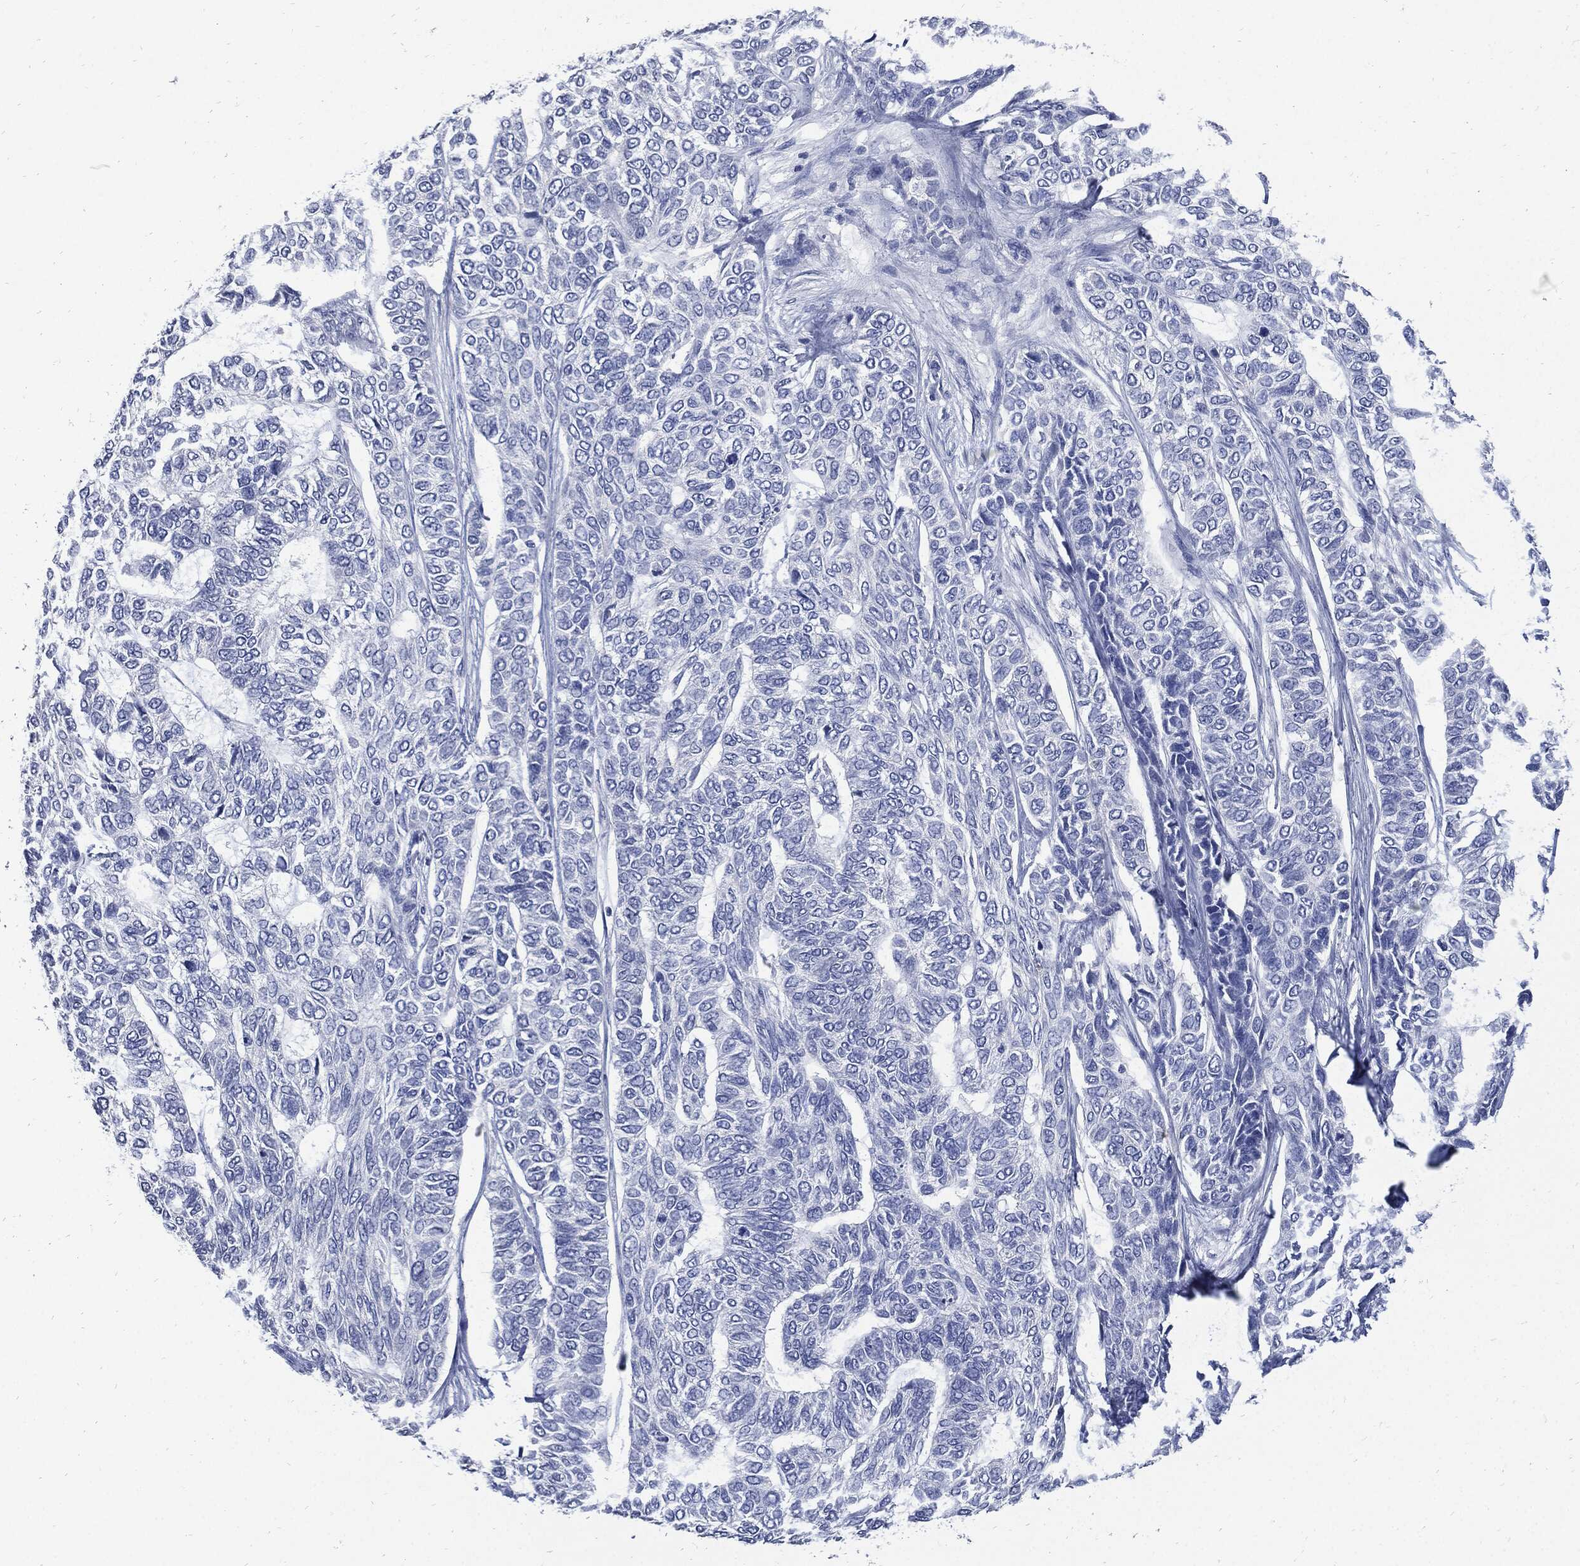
{"staining": {"intensity": "negative", "quantity": "none", "location": "none"}, "tissue": "skin cancer", "cell_type": "Tumor cells", "image_type": "cancer", "snomed": [{"axis": "morphology", "description": "Basal cell carcinoma"}, {"axis": "topography", "description": "Skin"}], "caption": "A photomicrograph of skin cancer stained for a protein reveals no brown staining in tumor cells.", "gene": "CPE", "patient": {"sex": "female", "age": 65}}